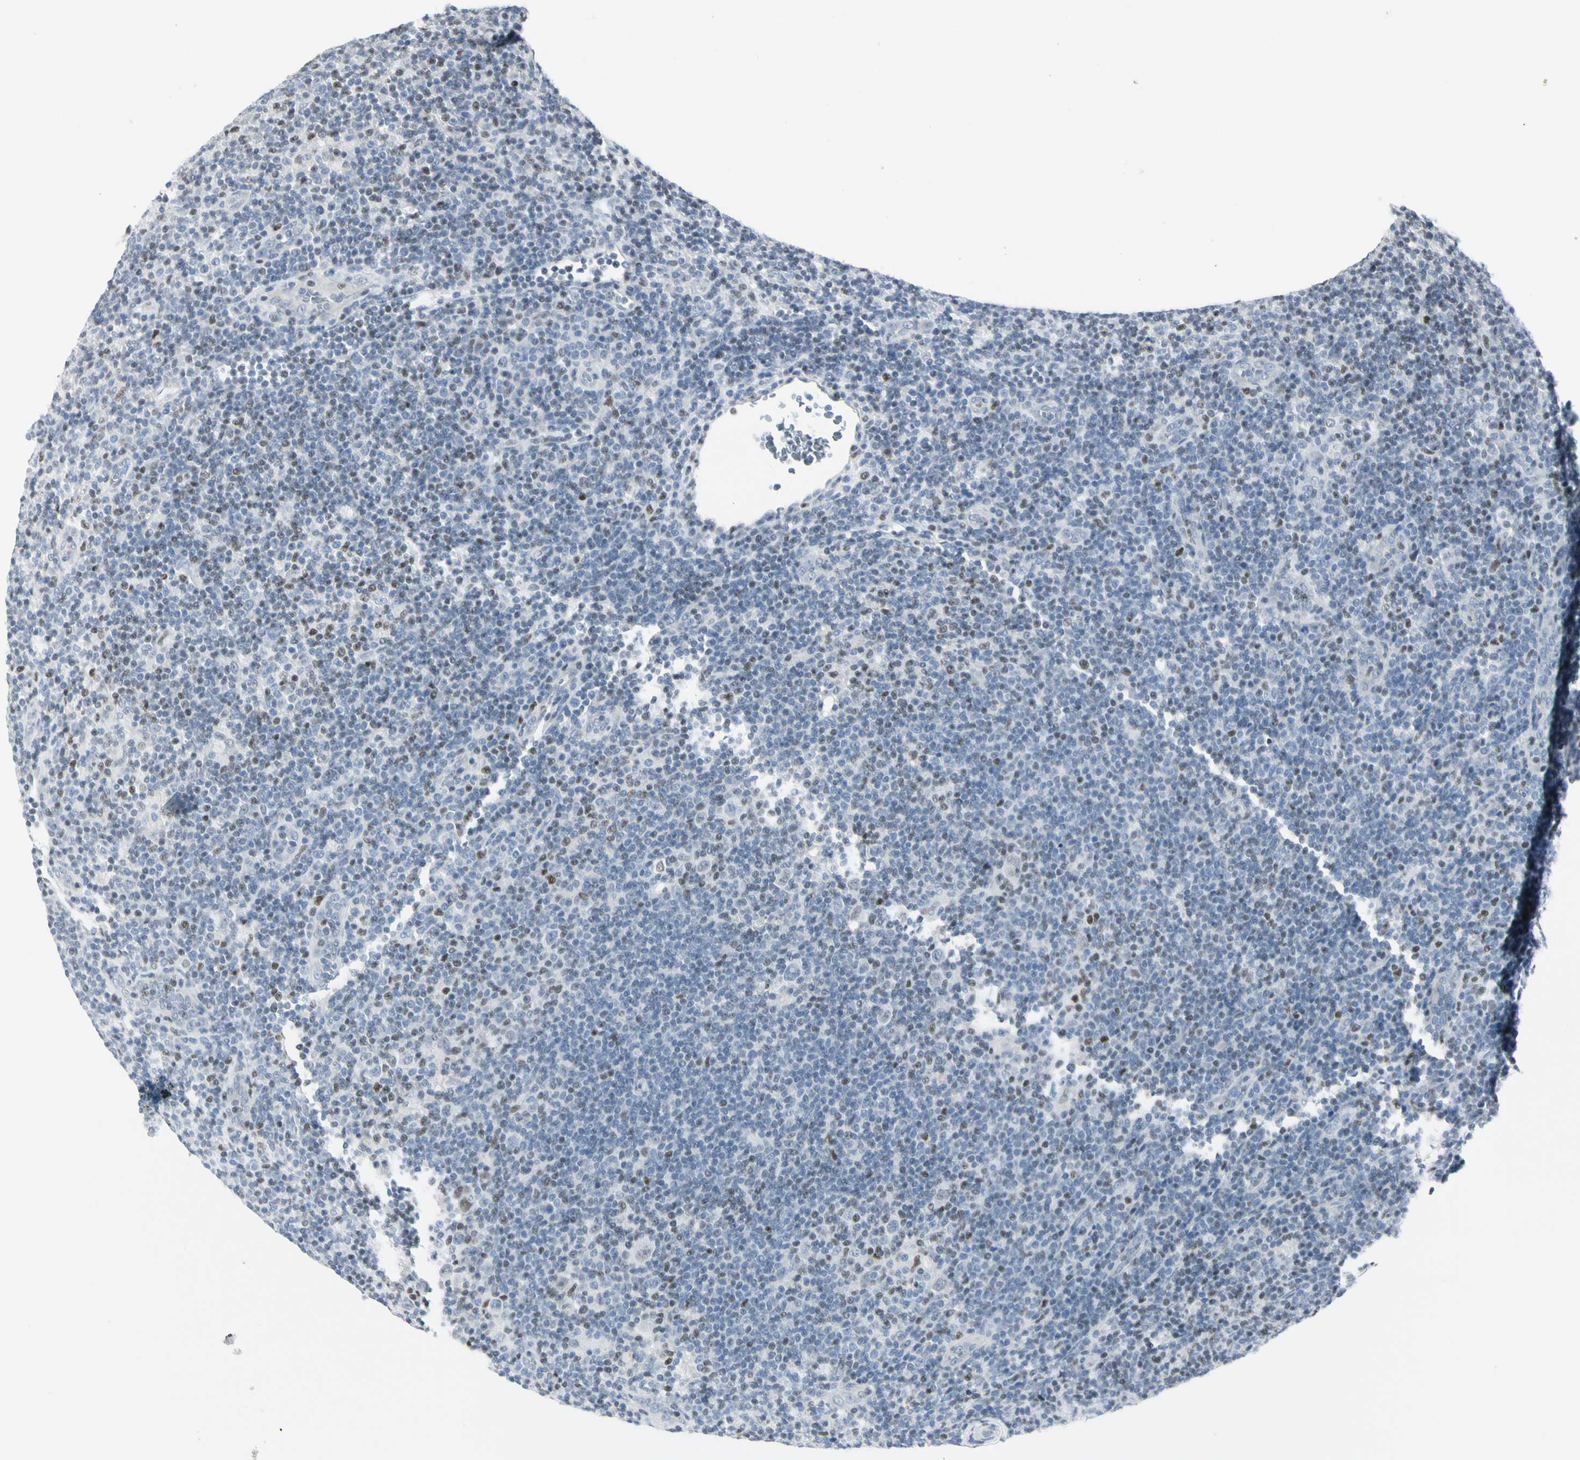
{"staining": {"intensity": "weak", "quantity": "<25%", "location": "nuclear"}, "tissue": "lymphoma", "cell_type": "Tumor cells", "image_type": "cancer", "snomed": [{"axis": "morphology", "description": "Hodgkin's disease, NOS"}, {"axis": "topography", "description": "Lymph node"}], "caption": "Hodgkin's disease stained for a protein using IHC displays no staining tumor cells.", "gene": "ZBTB7B", "patient": {"sex": "female", "age": 57}}